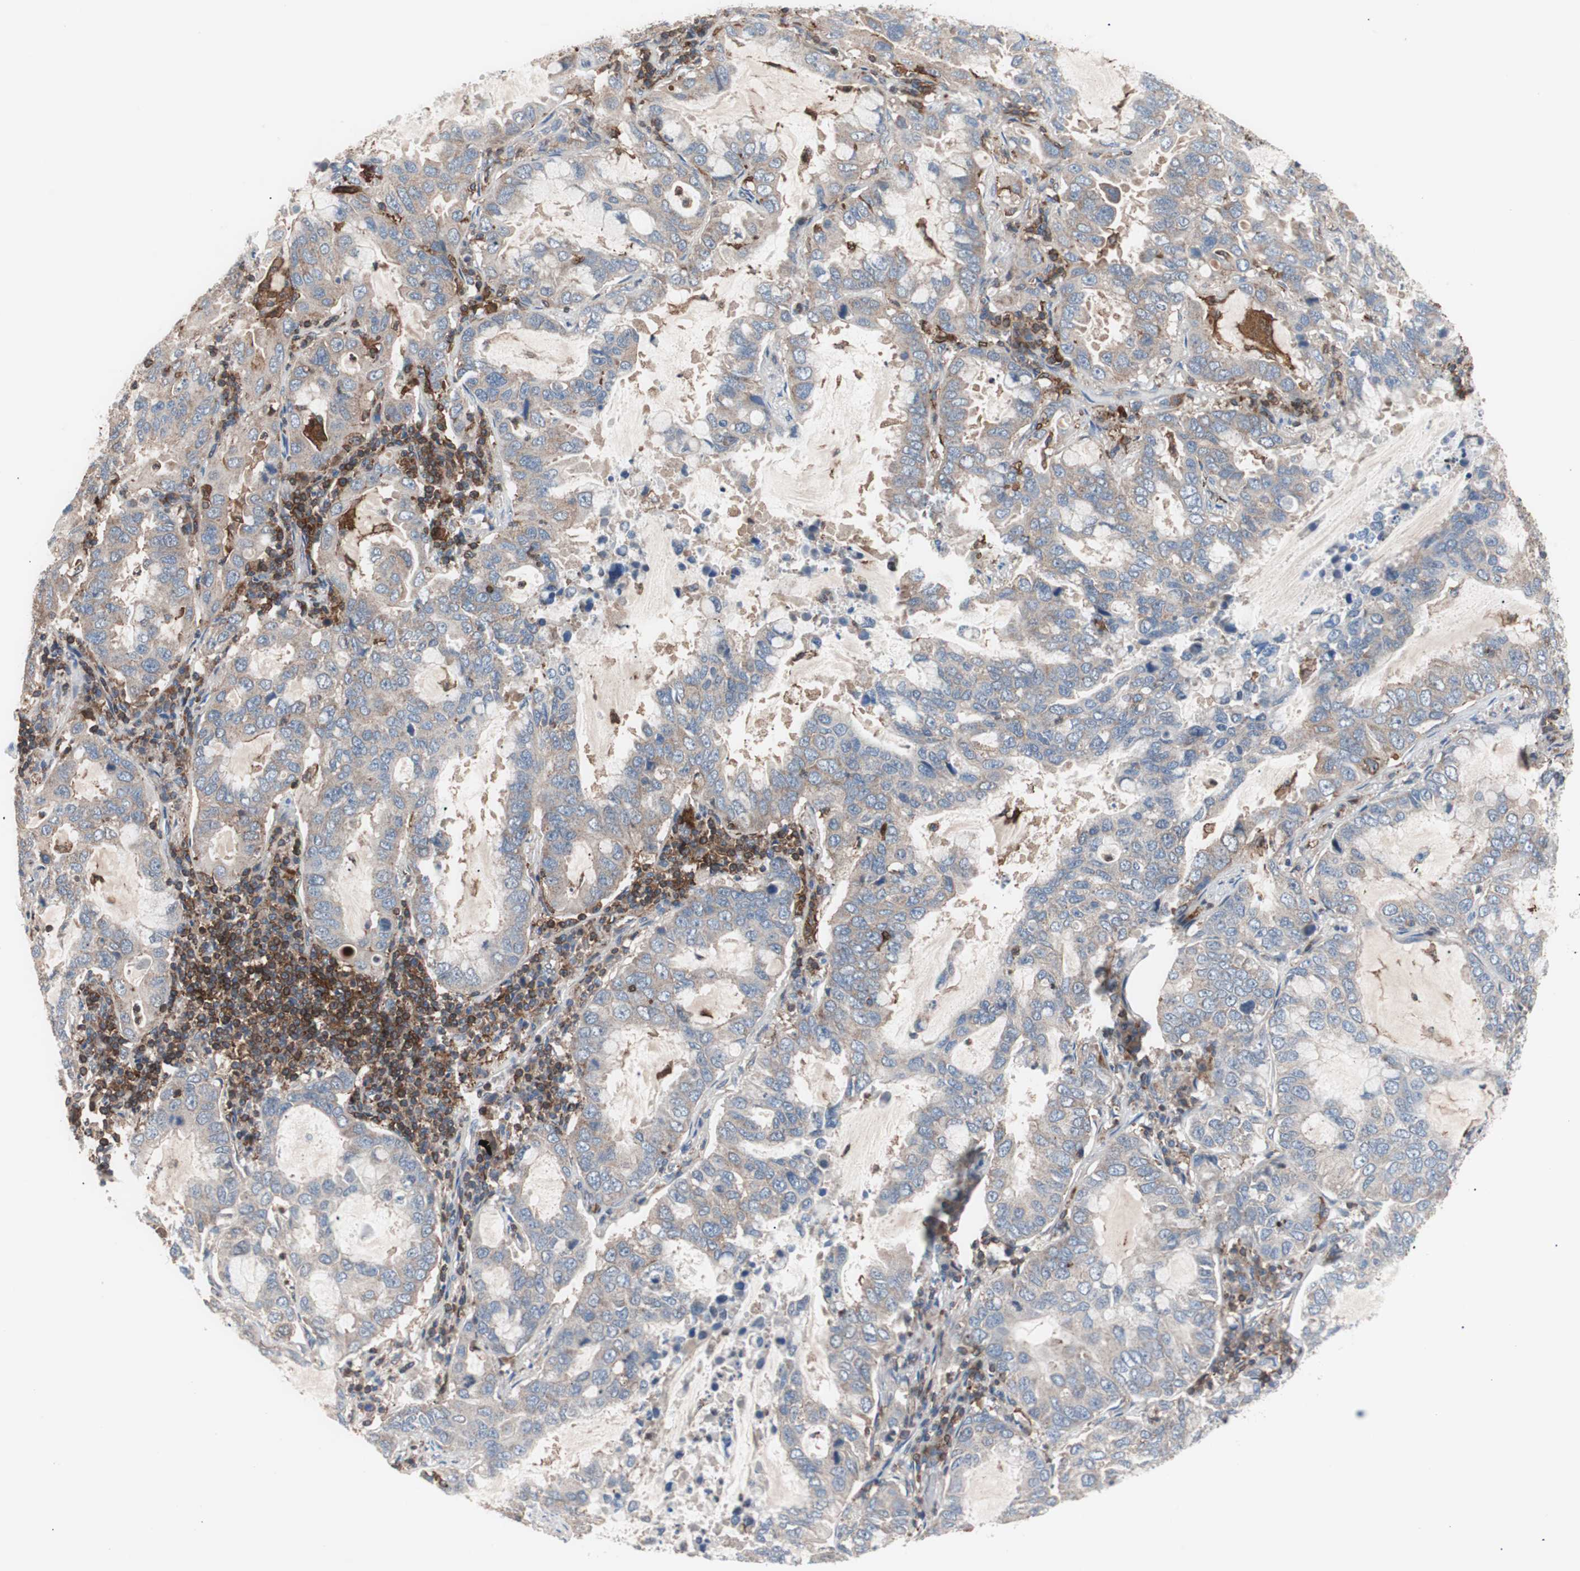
{"staining": {"intensity": "weak", "quantity": ">75%", "location": "cytoplasmic/membranous"}, "tissue": "lung cancer", "cell_type": "Tumor cells", "image_type": "cancer", "snomed": [{"axis": "morphology", "description": "Adenocarcinoma, NOS"}, {"axis": "topography", "description": "Lung"}], "caption": "Immunohistochemical staining of human lung cancer demonstrates weak cytoplasmic/membranous protein staining in approximately >75% of tumor cells.", "gene": "PIK3R1", "patient": {"sex": "male", "age": 64}}